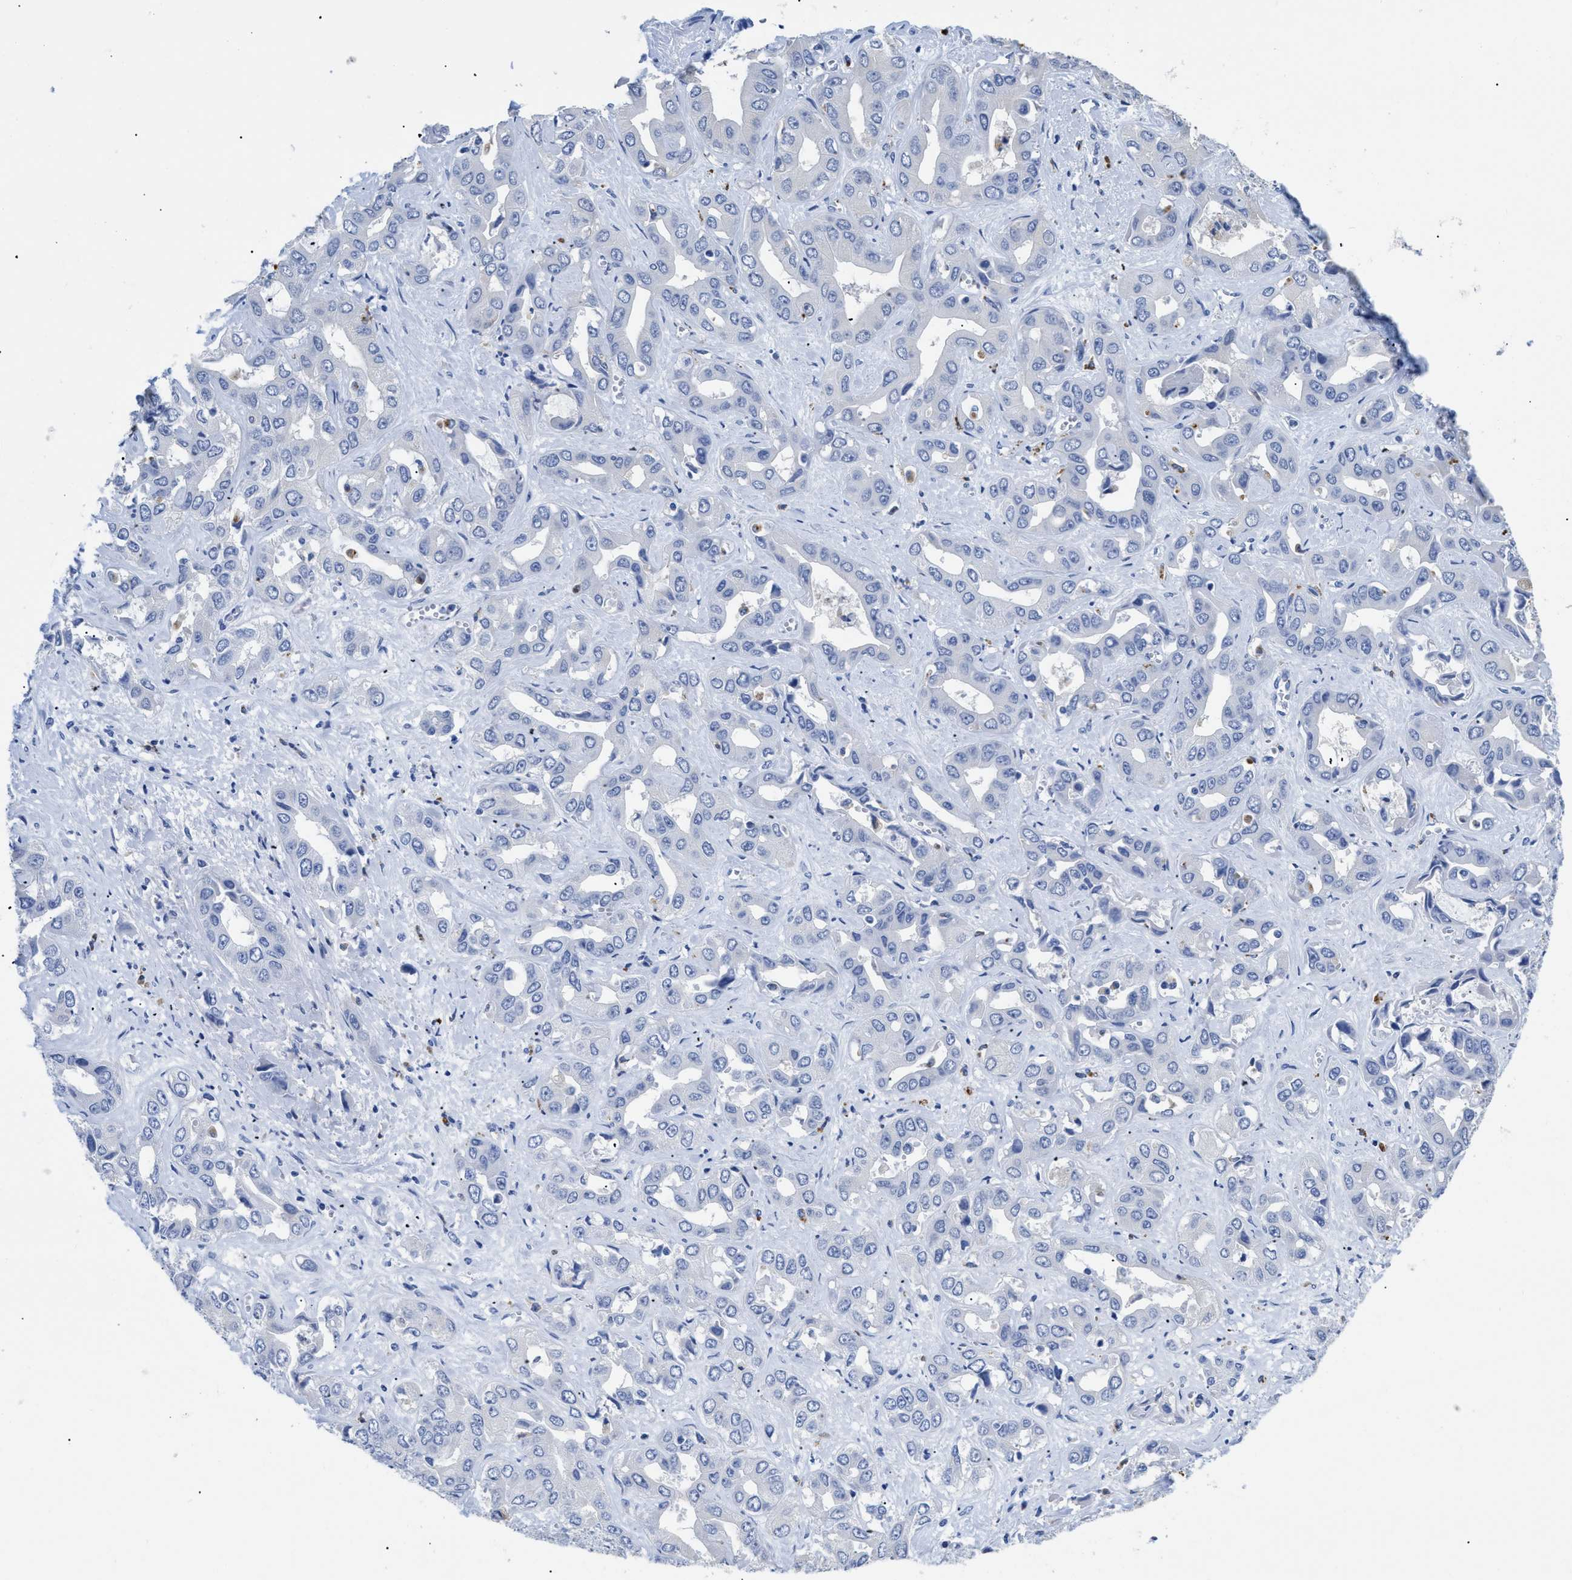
{"staining": {"intensity": "negative", "quantity": "none", "location": "none"}, "tissue": "liver cancer", "cell_type": "Tumor cells", "image_type": "cancer", "snomed": [{"axis": "morphology", "description": "Cholangiocarcinoma"}, {"axis": "topography", "description": "Liver"}], "caption": "Liver cholangiocarcinoma was stained to show a protein in brown. There is no significant staining in tumor cells.", "gene": "APOBEC2", "patient": {"sex": "female", "age": 52}}